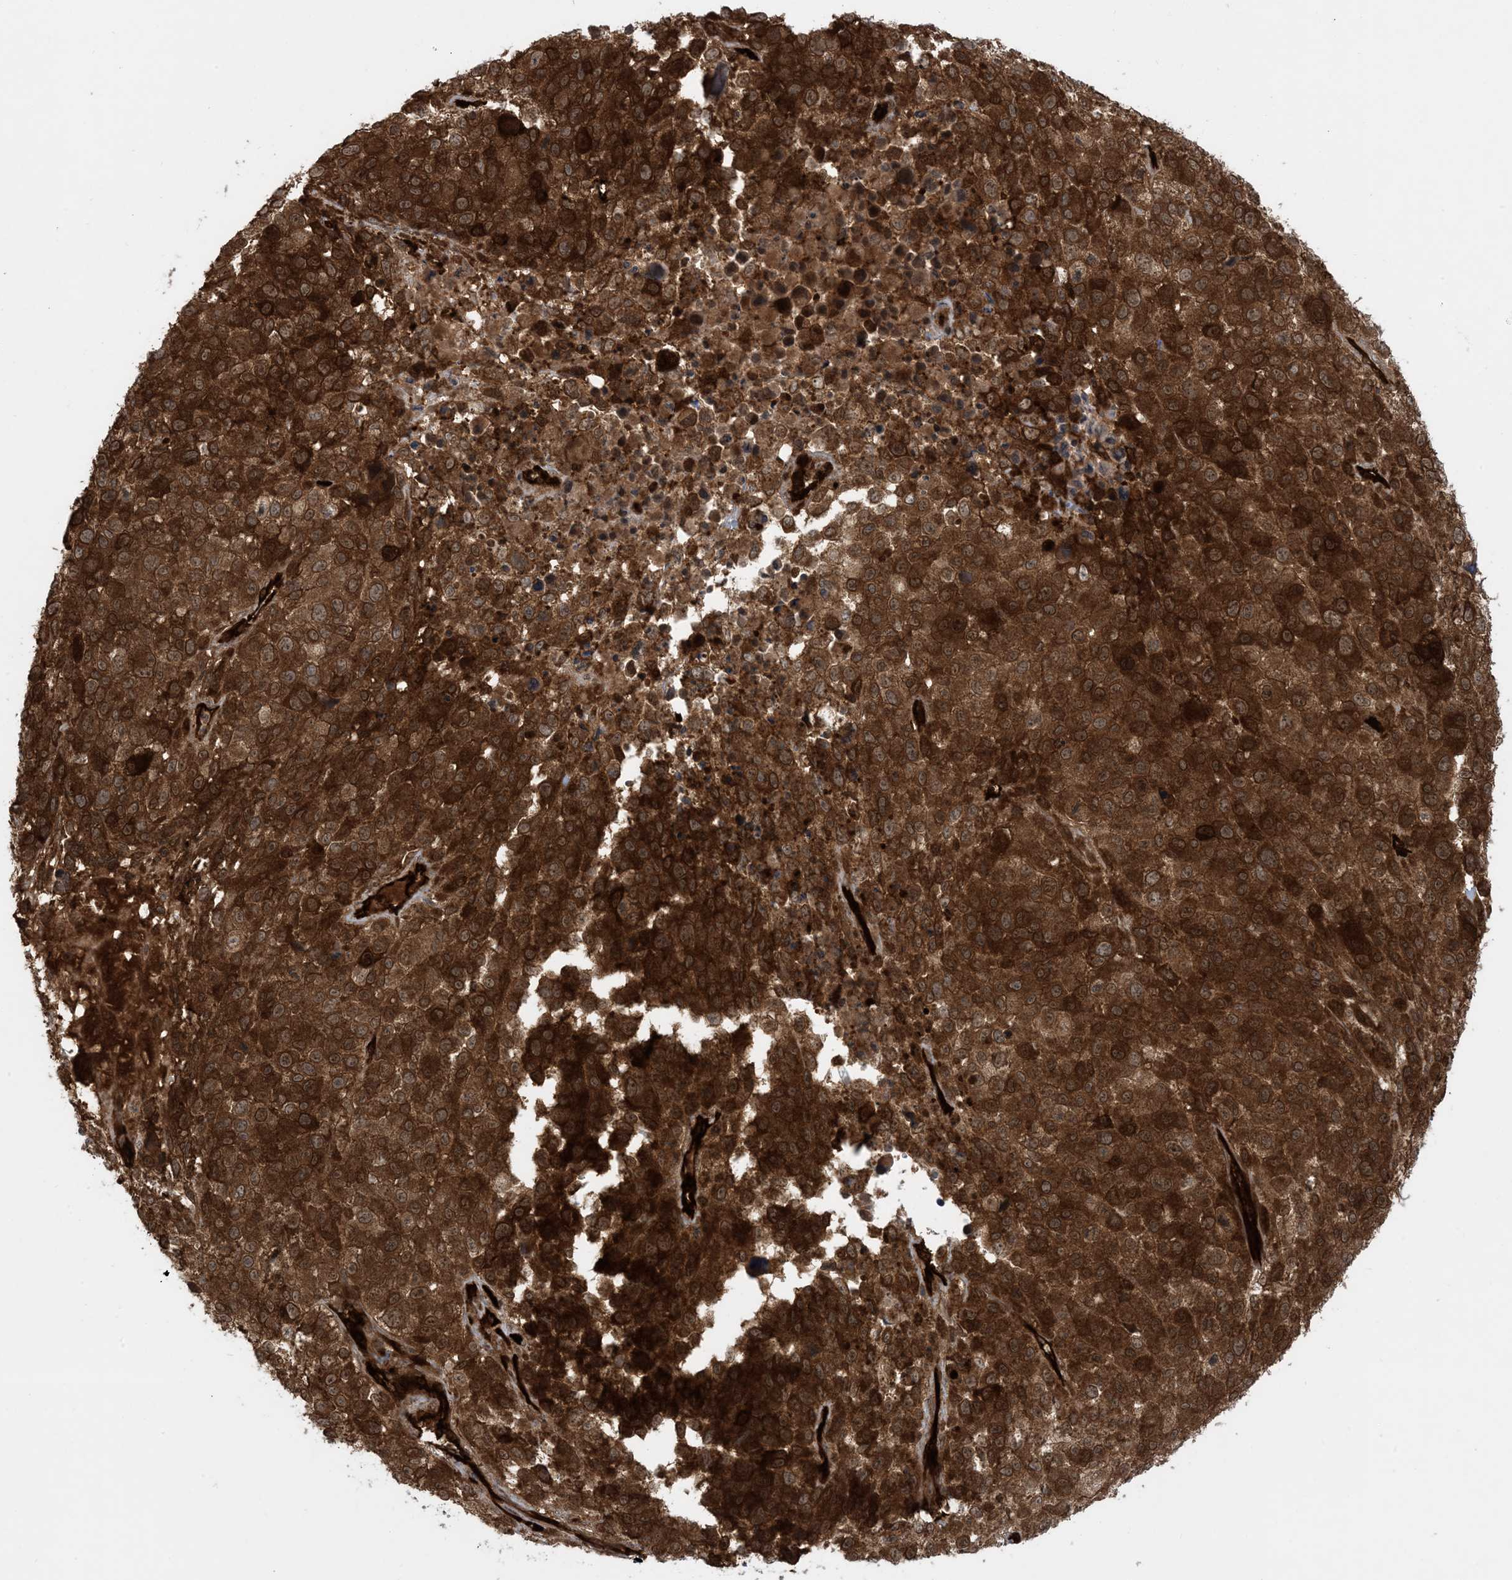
{"staining": {"intensity": "strong", "quantity": ">75%", "location": "cytoplasmic/membranous,nuclear"}, "tissue": "melanoma", "cell_type": "Tumor cells", "image_type": "cancer", "snomed": [{"axis": "morphology", "description": "Malignant melanoma, NOS"}, {"axis": "topography", "description": "Skin of trunk"}], "caption": "A histopathology image of human malignant melanoma stained for a protein shows strong cytoplasmic/membranous and nuclear brown staining in tumor cells. (DAB (3,3'-diaminobenzidine) IHC, brown staining for protein, blue staining for nuclei).", "gene": "PPM1F", "patient": {"sex": "male", "age": 71}}